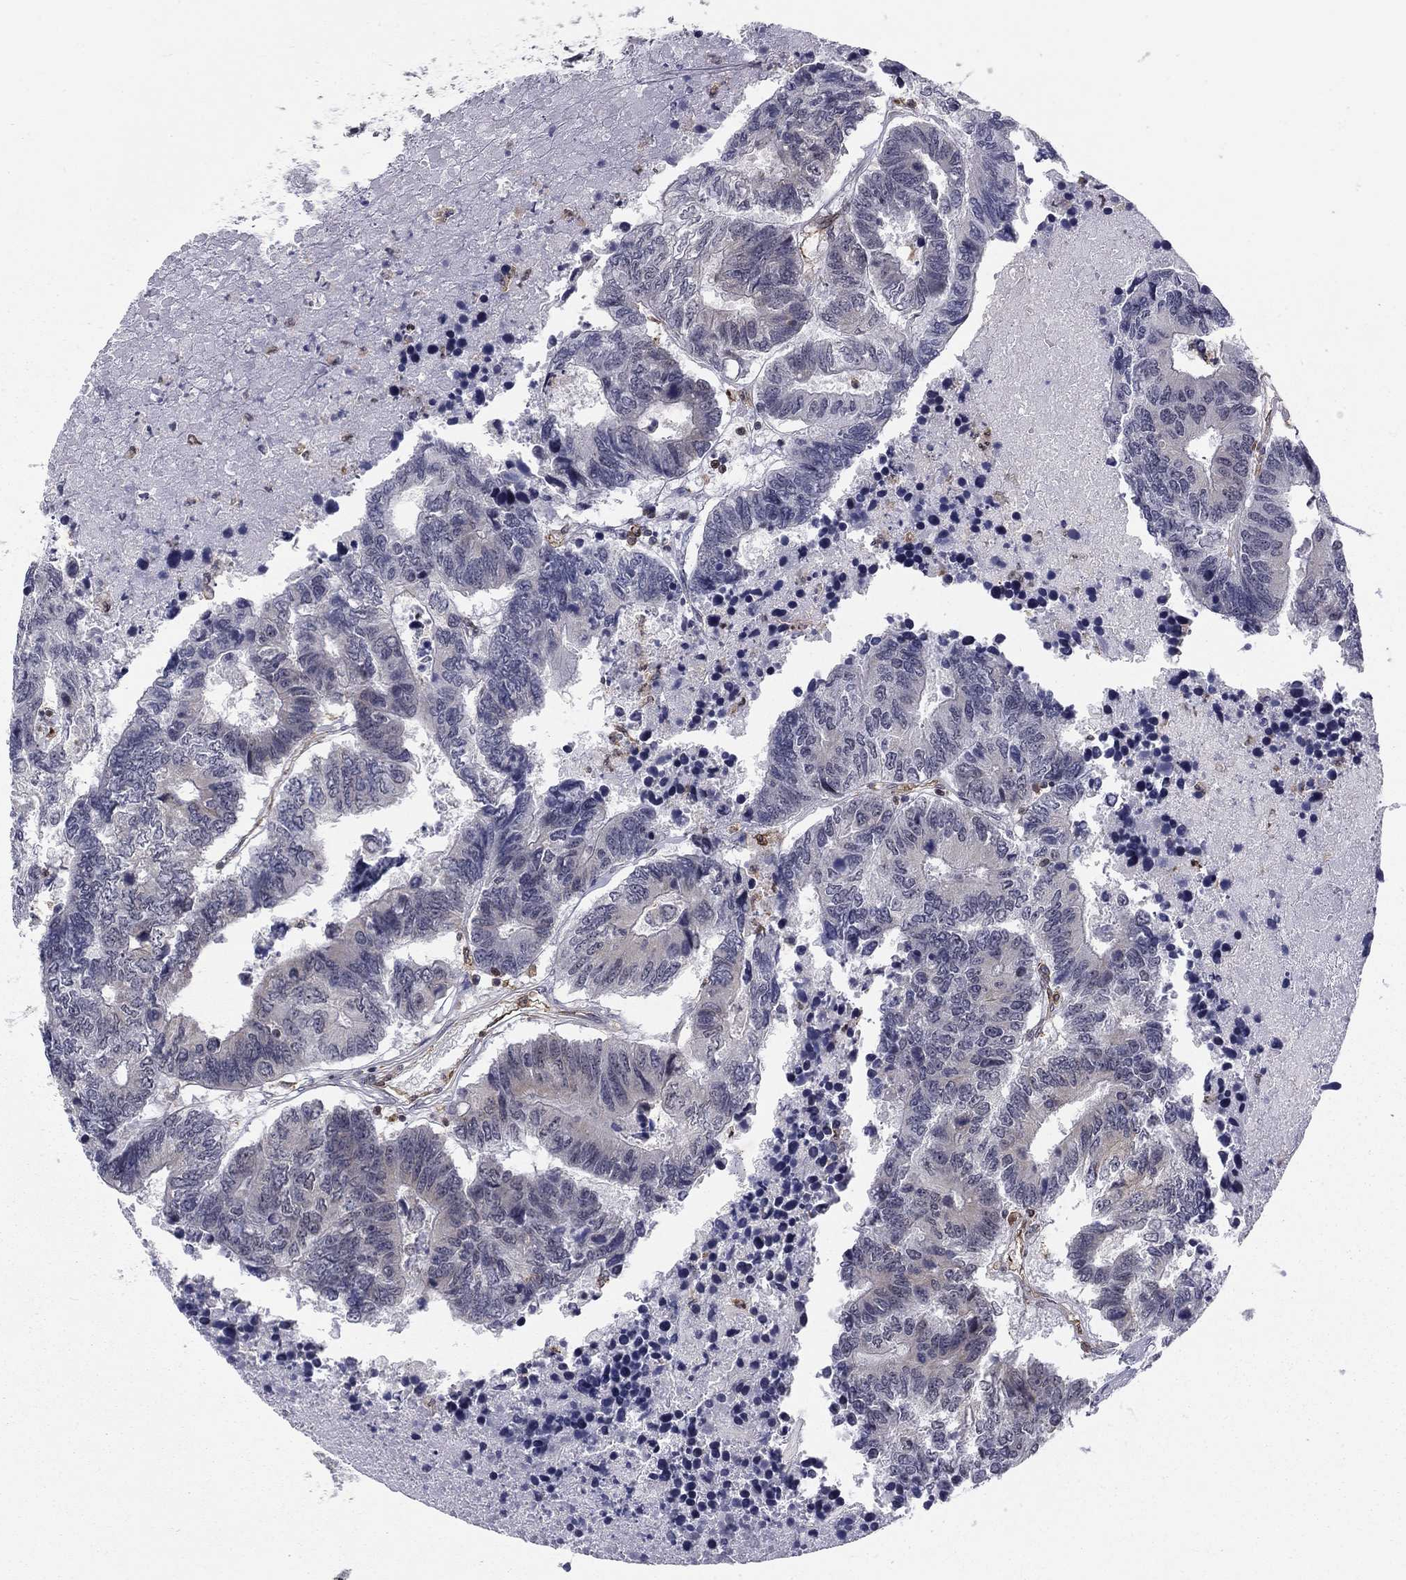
{"staining": {"intensity": "negative", "quantity": "none", "location": "none"}, "tissue": "colorectal cancer", "cell_type": "Tumor cells", "image_type": "cancer", "snomed": [{"axis": "morphology", "description": "Adenocarcinoma, NOS"}, {"axis": "topography", "description": "Colon"}], "caption": "Colorectal cancer was stained to show a protein in brown. There is no significant staining in tumor cells. Nuclei are stained in blue.", "gene": "PLCB2", "patient": {"sex": "female", "age": 48}}